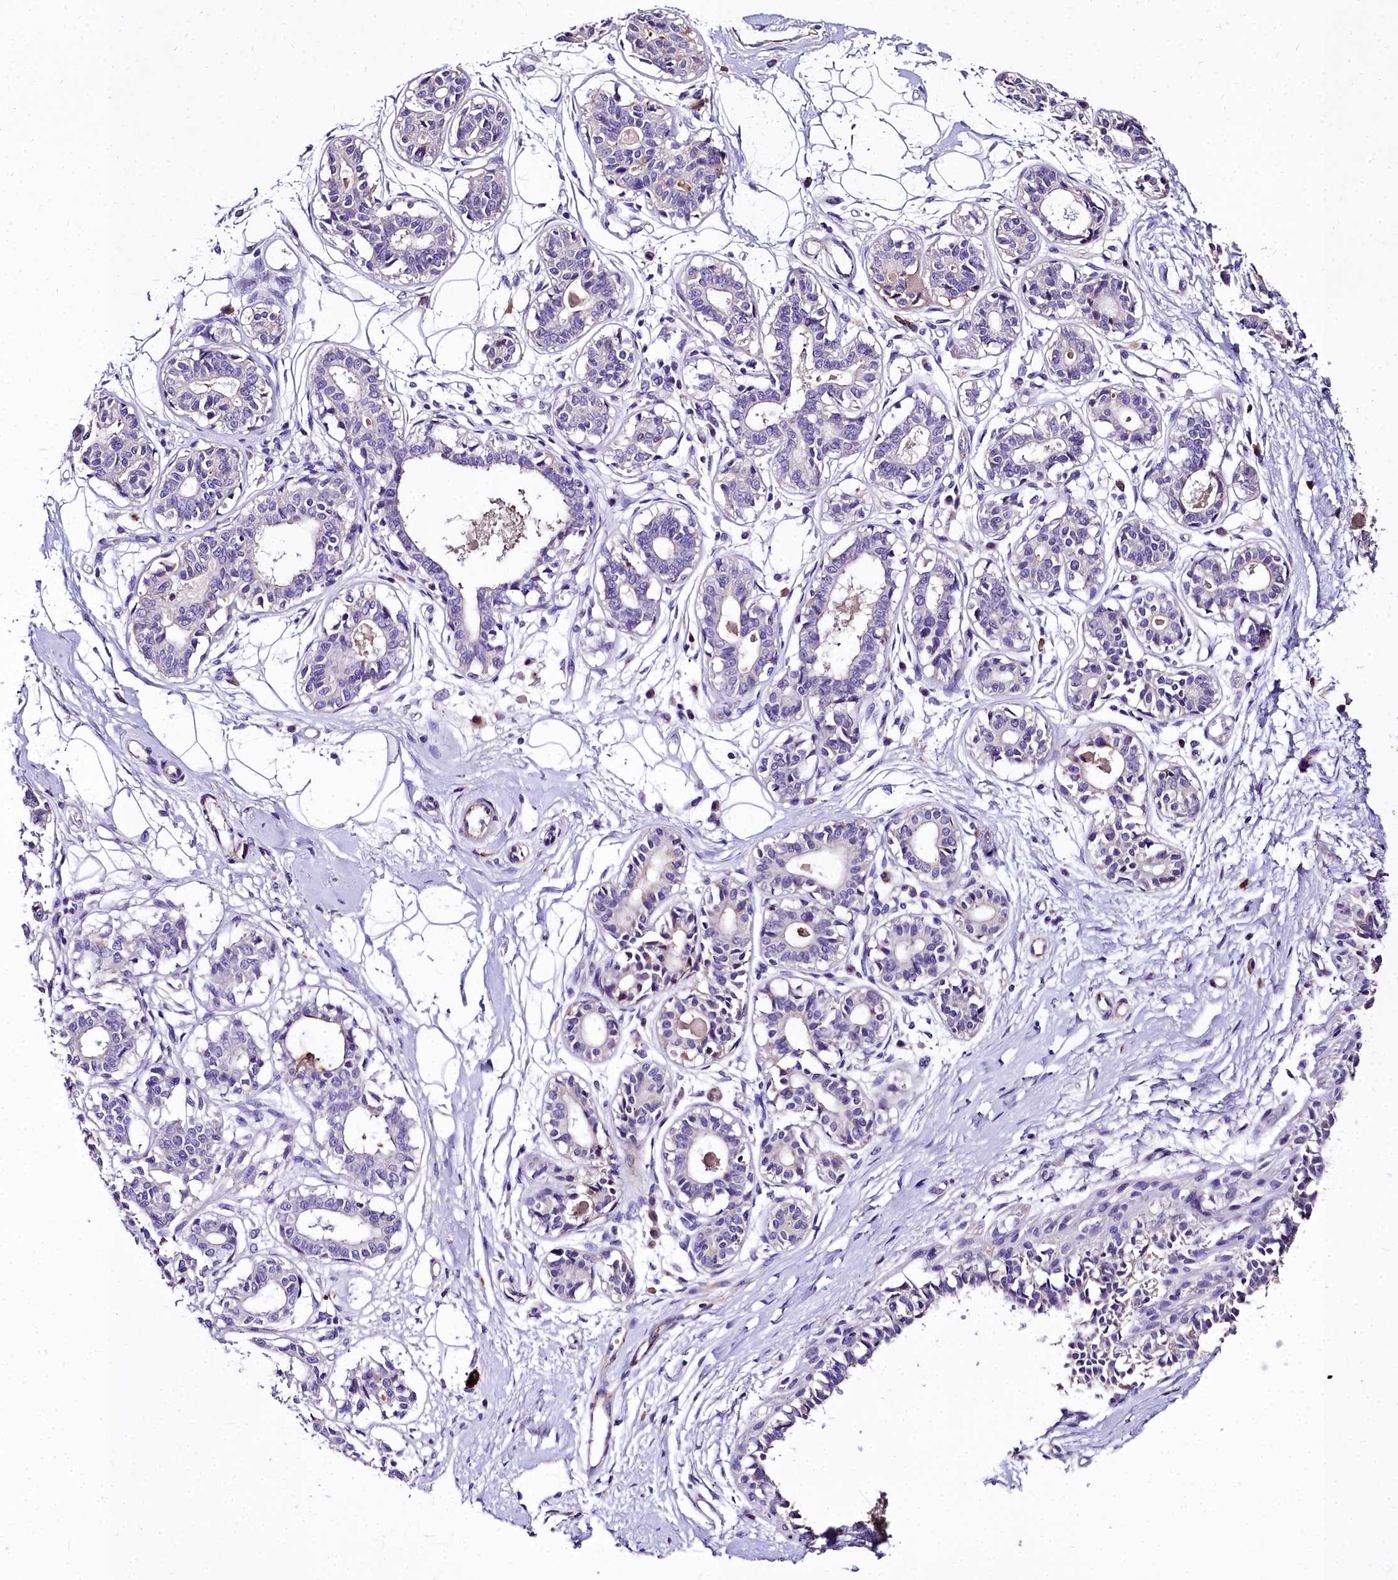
{"staining": {"intensity": "negative", "quantity": "none", "location": "none"}, "tissue": "breast", "cell_type": "Adipocytes", "image_type": "normal", "snomed": [{"axis": "morphology", "description": "Normal tissue, NOS"}, {"axis": "topography", "description": "Breast"}], "caption": "High power microscopy image of an IHC micrograph of benign breast, revealing no significant expression in adipocytes. (DAB (3,3'-diaminobenzidine) IHC with hematoxylin counter stain).", "gene": "MS4A18", "patient": {"sex": "female", "age": 45}}